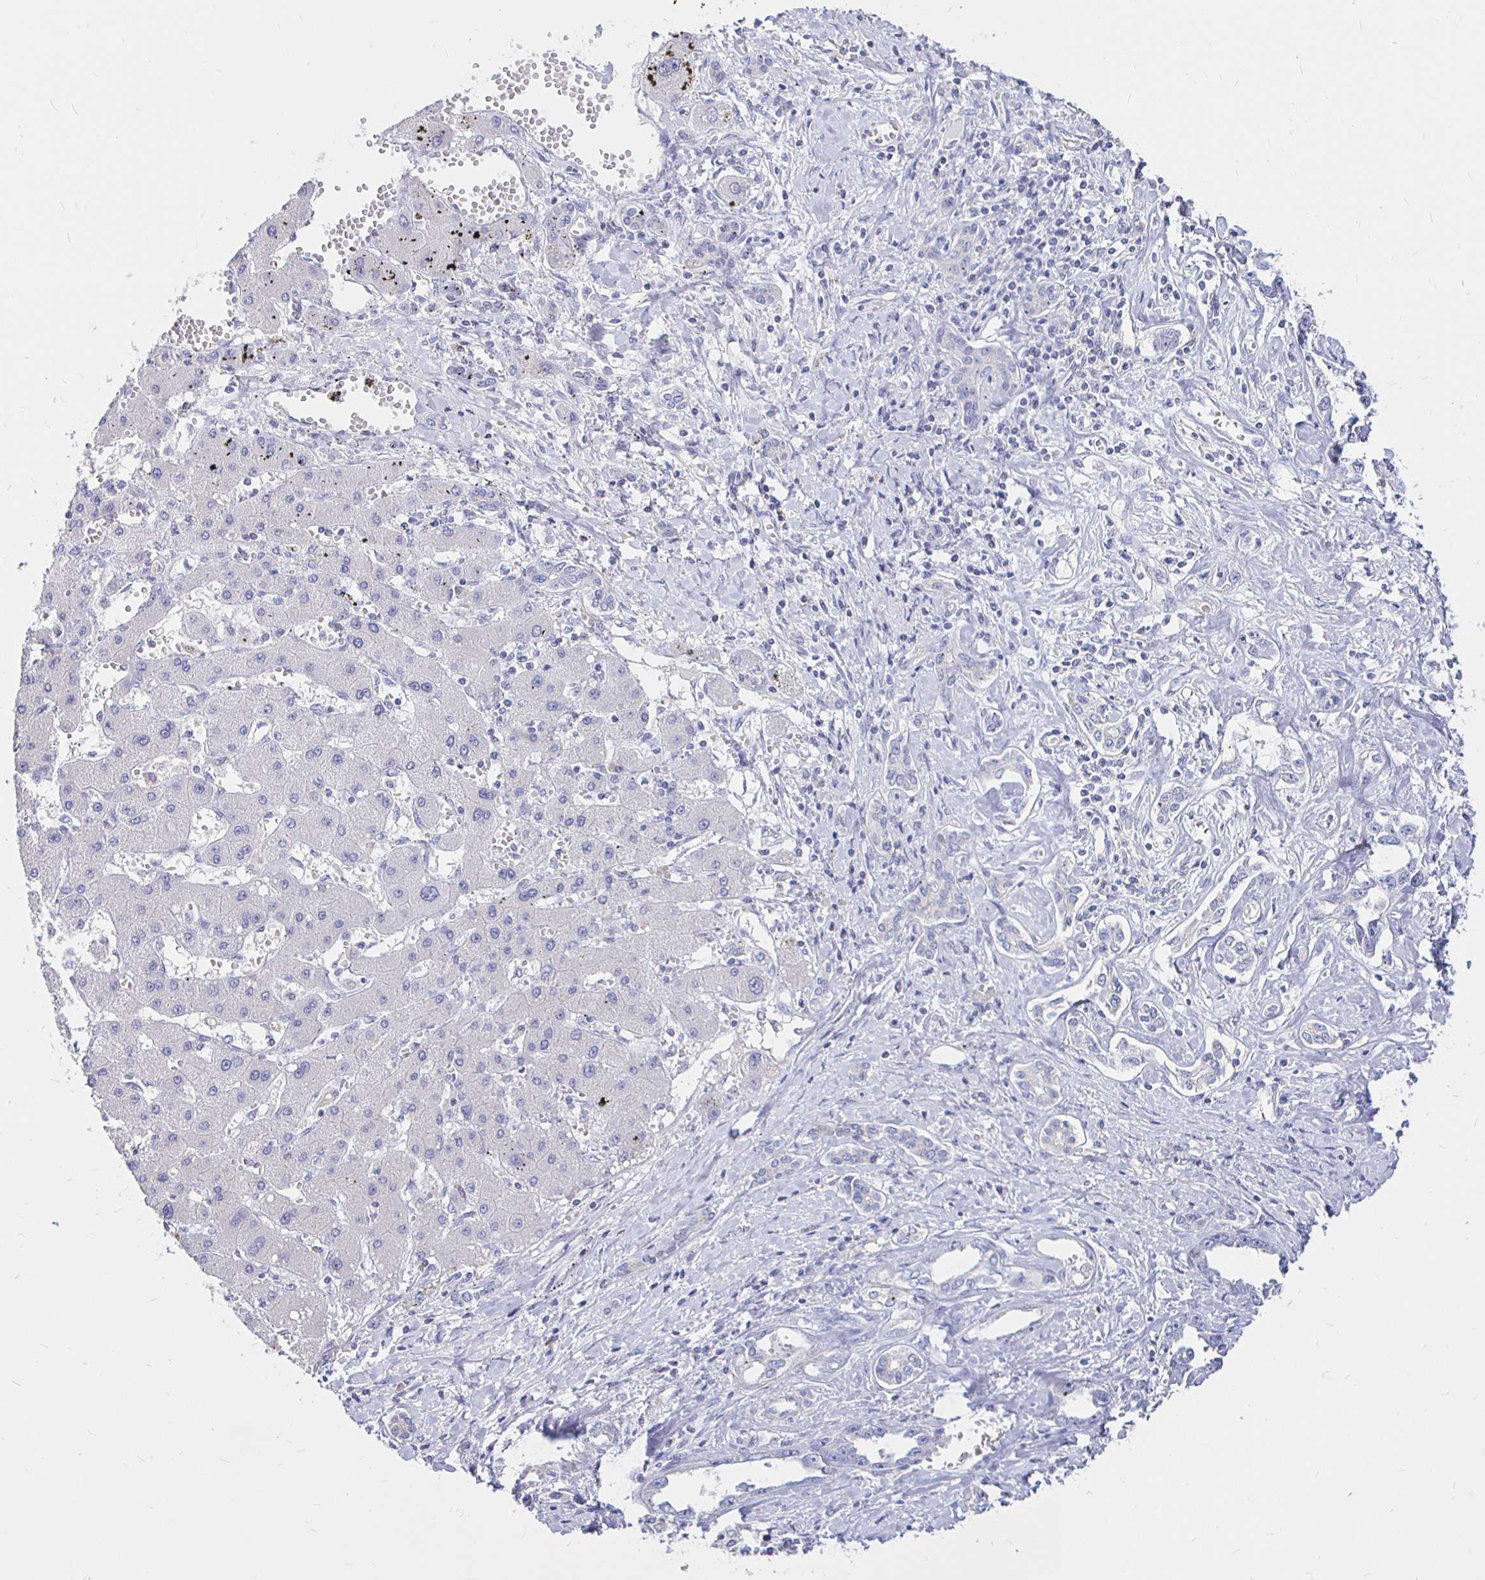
{"staining": {"intensity": "negative", "quantity": "none", "location": "none"}, "tissue": "liver cancer", "cell_type": "Tumor cells", "image_type": "cancer", "snomed": [{"axis": "morphology", "description": "Cholangiocarcinoma"}, {"axis": "topography", "description": "Liver"}], "caption": "Immunohistochemical staining of cholangiocarcinoma (liver) displays no significant staining in tumor cells. The staining was performed using DAB to visualize the protein expression in brown, while the nuclei were stained in blue with hematoxylin (Magnification: 20x).", "gene": "NECAB1", "patient": {"sex": "male", "age": 59}}